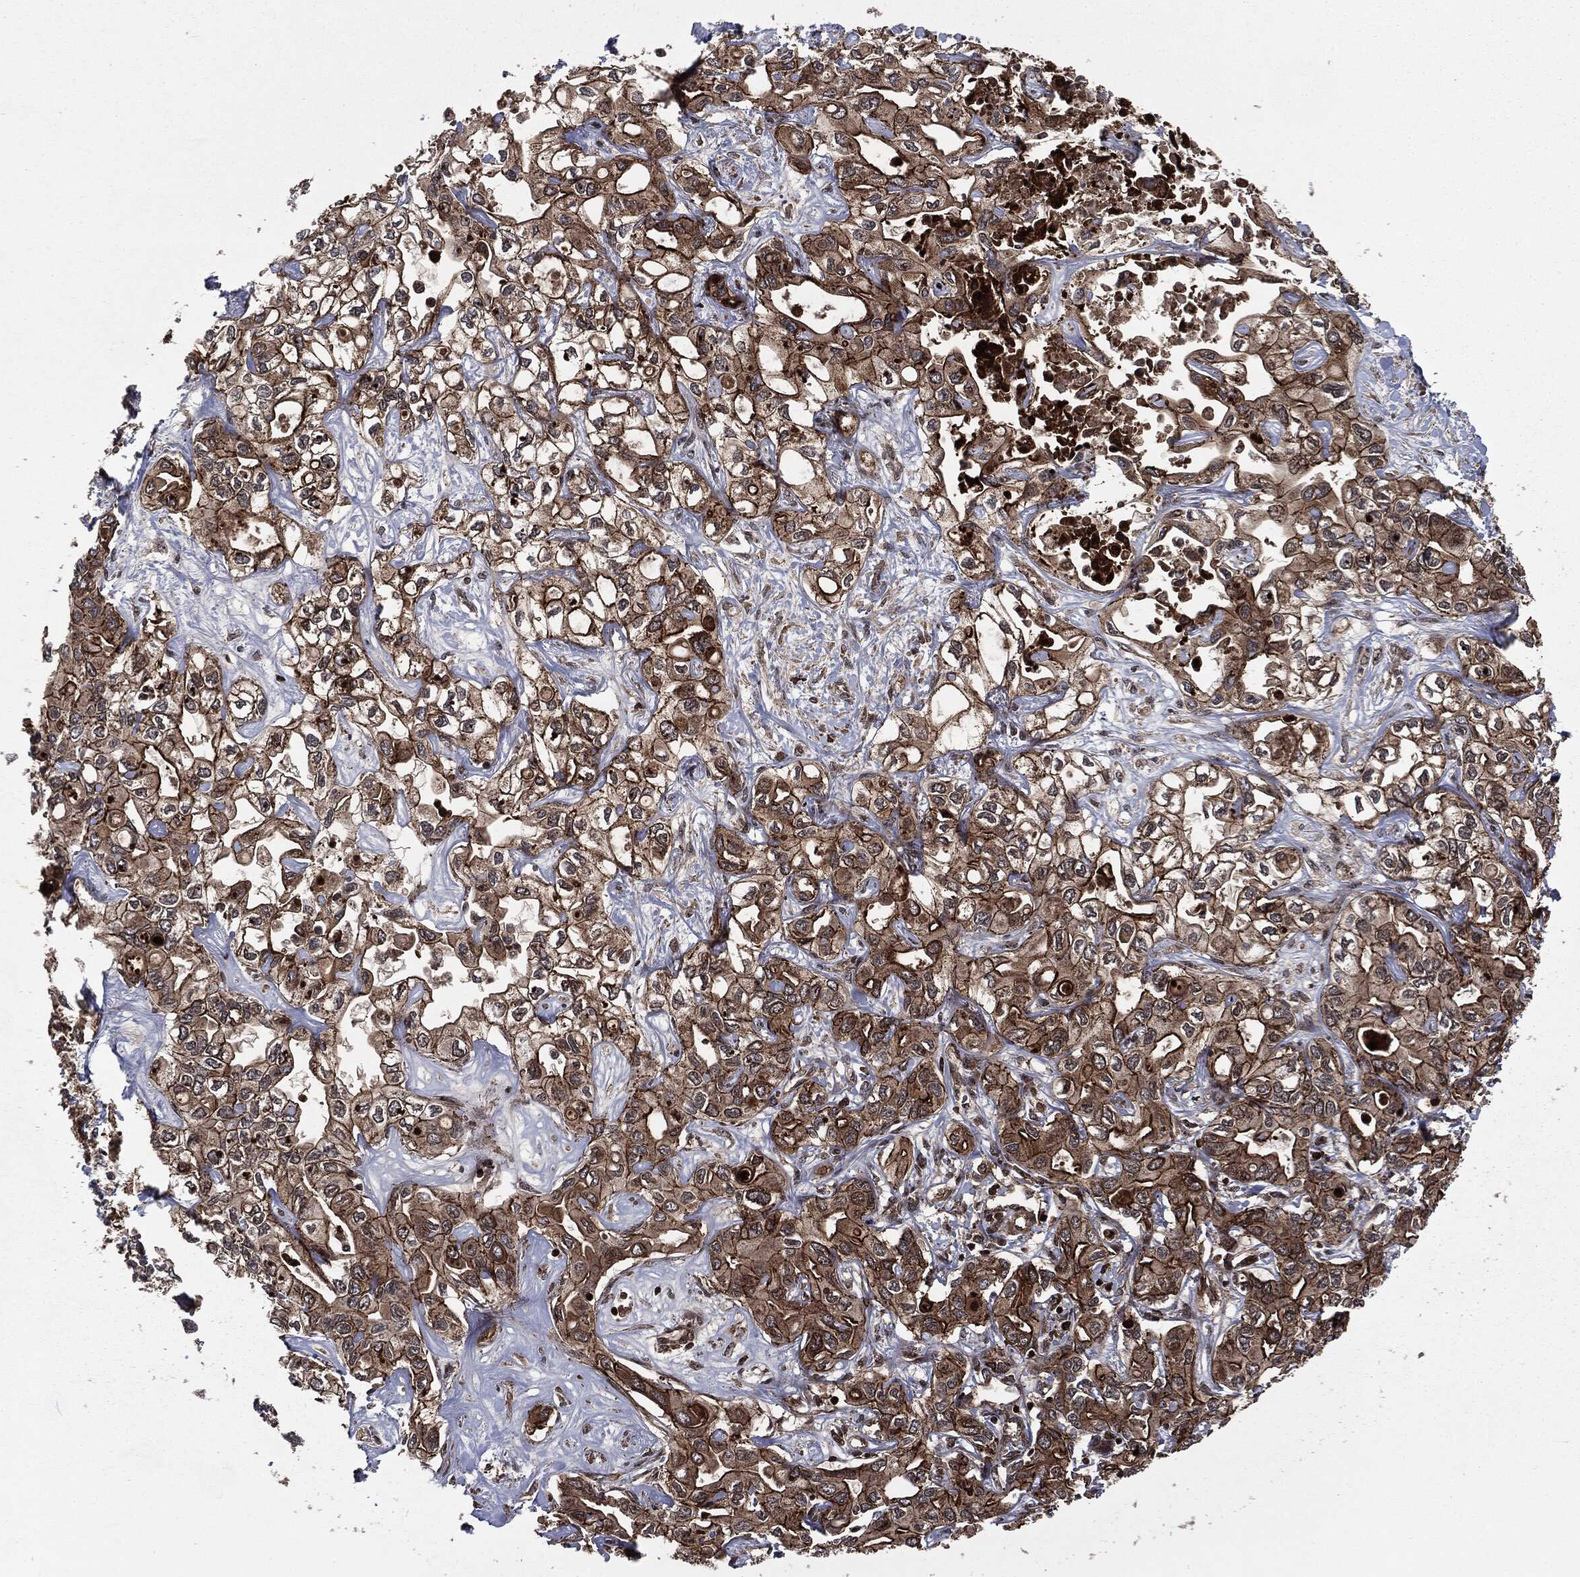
{"staining": {"intensity": "strong", "quantity": ">75%", "location": "cytoplasmic/membranous"}, "tissue": "liver cancer", "cell_type": "Tumor cells", "image_type": "cancer", "snomed": [{"axis": "morphology", "description": "Cholangiocarcinoma"}, {"axis": "topography", "description": "Liver"}], "caption": "A brown stain shows strong cytoplasmic/membranous expression of a protein in liver cancer tumor cells.", "gene": "CARD6", "patient": {"sex": "female", "age": 64}}